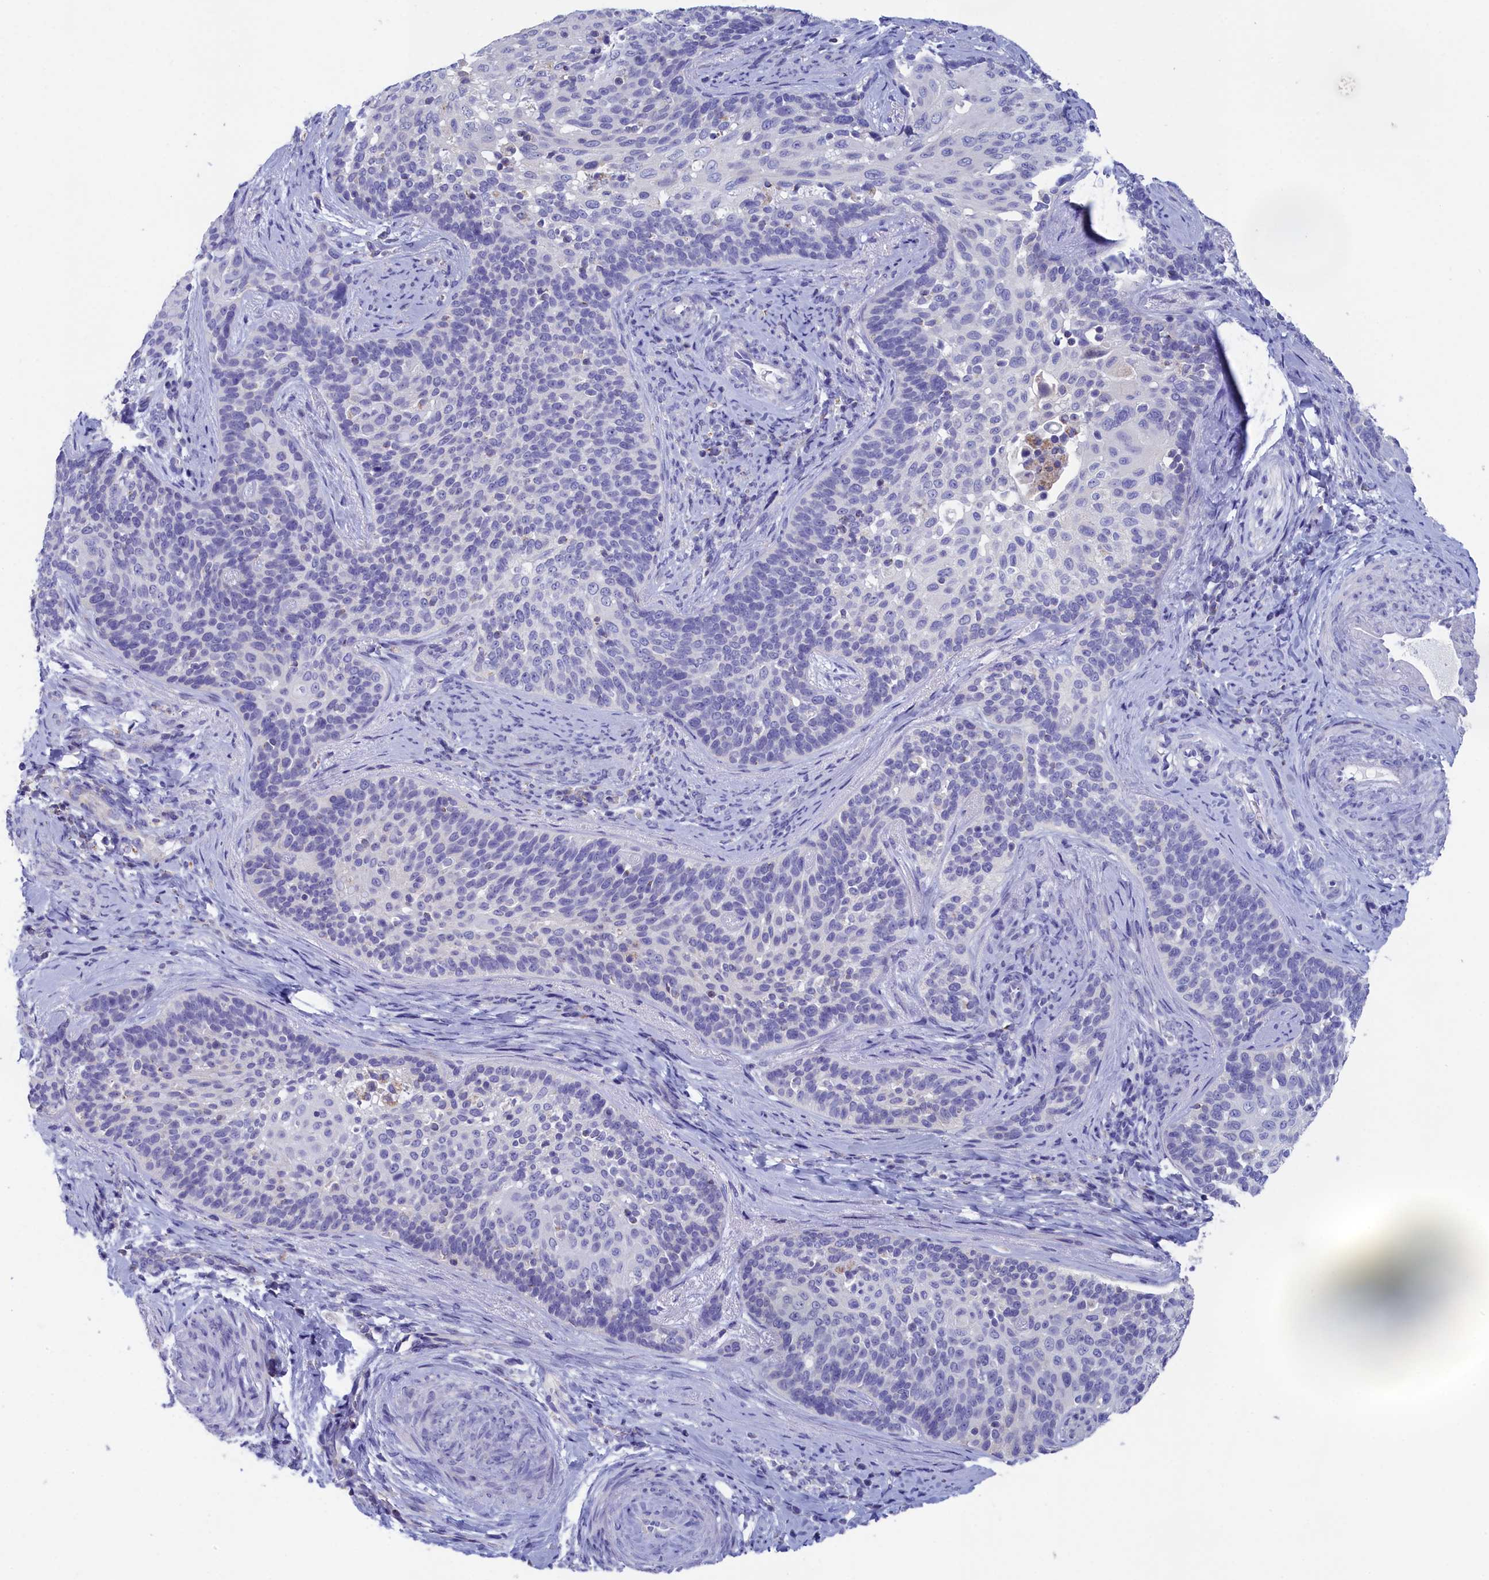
{"staining": {"intensity": "negative", "quantity": "none", "location": "none"}, "tissue": "cervical cancer", "cell_type": "Tumor cells", "image_type": "cancer", "snomed": [{"axis": "morphology", "description": "Squamous cell carcinoma, NOS"}, {"axis": "topography", "description": "Cervix"}], "caption": "Cervical cancer was stained to show a protein in brown. There is no significant staining in tumor cells. (DAB (3,3'-diaminobenzidine) immunohistochemistry with hematoxylin counter stain).", "gene": "PRDM12", "patient": {"sex": "female", "age": 50}}